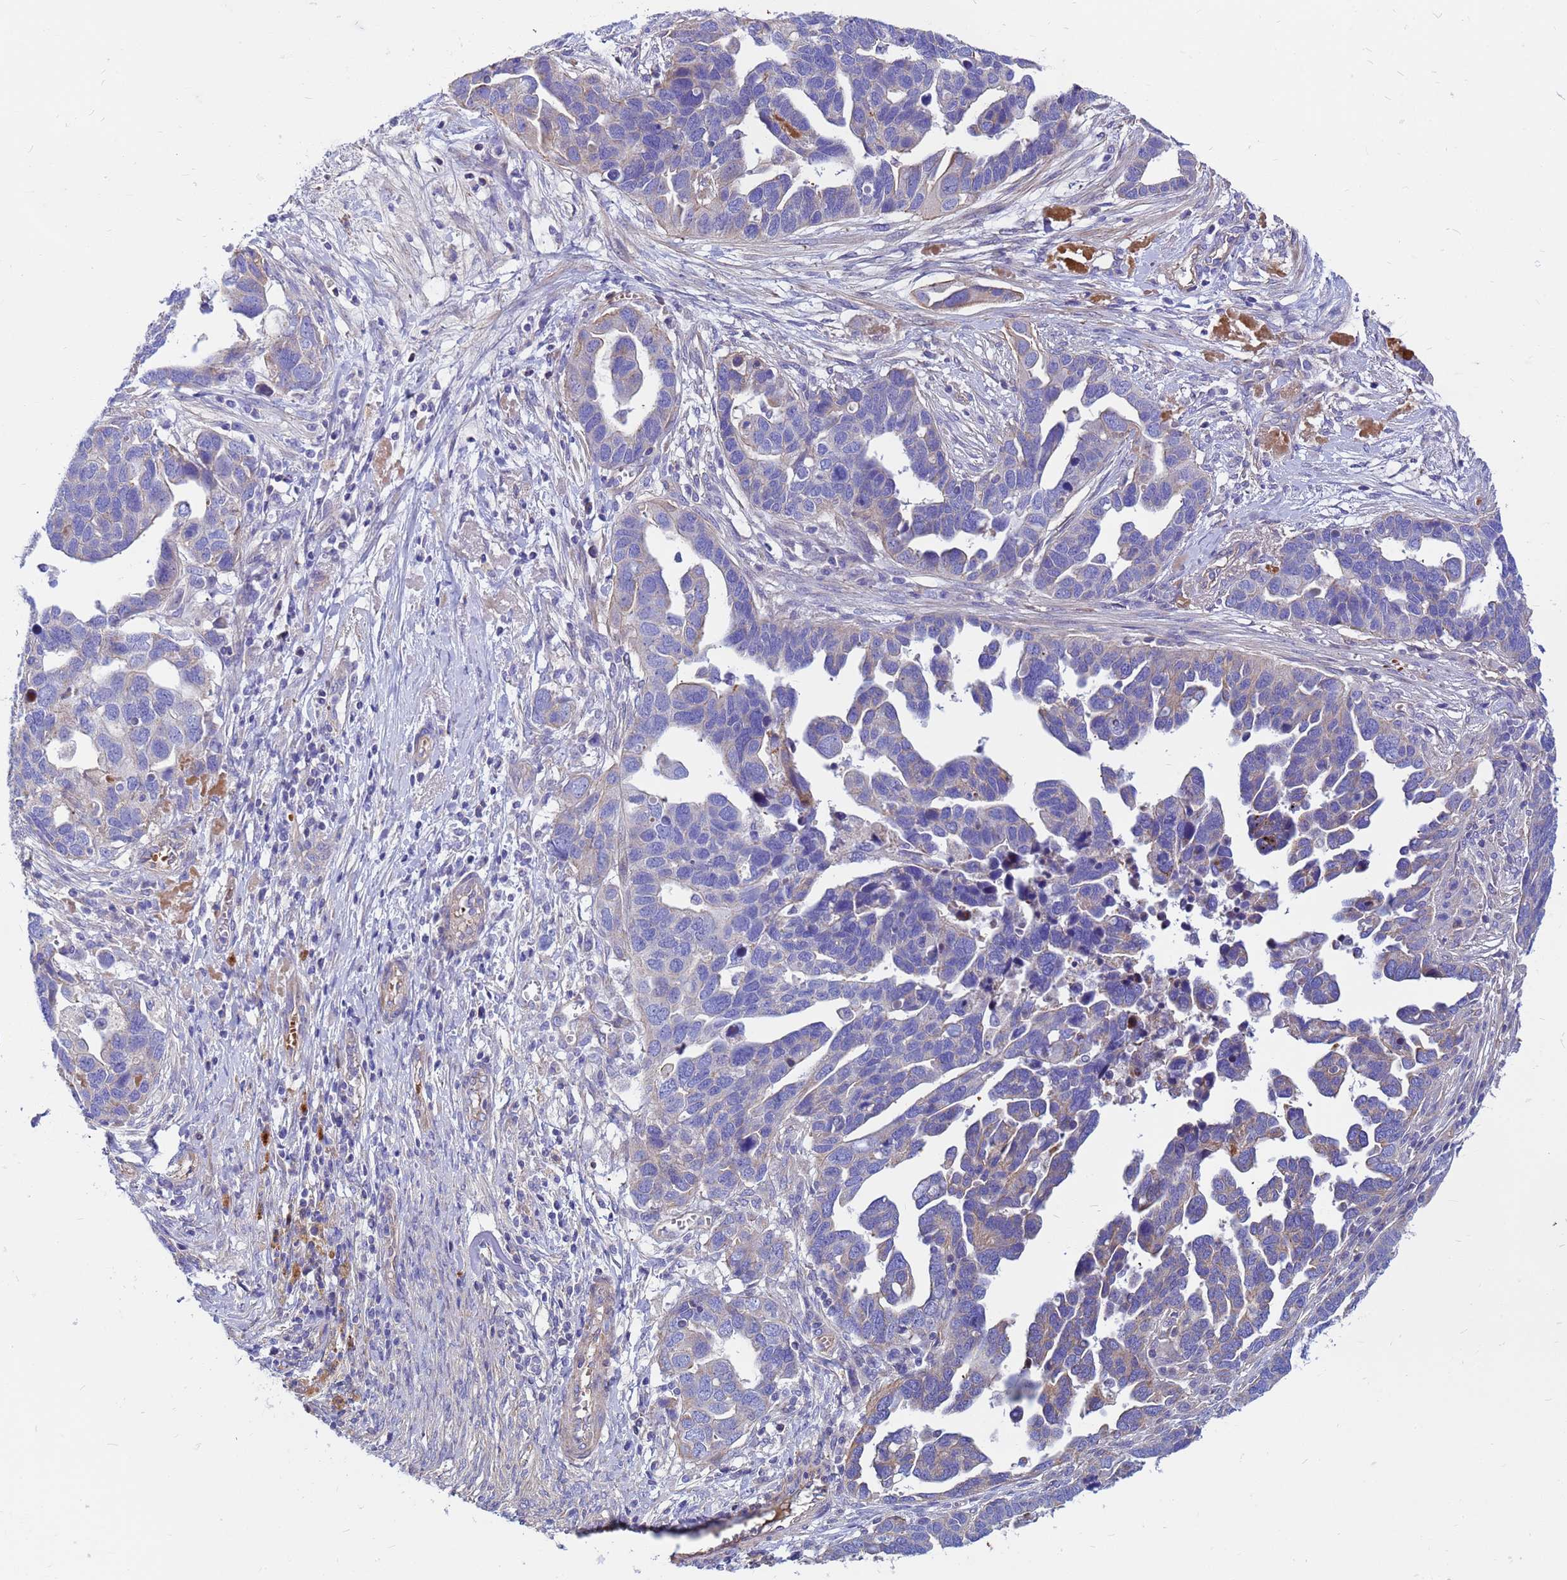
{"staining": {"intensity": "negative", "quantity": "none", "location": "none"}, "tissue": "ovarian cancer", "cell_type": "Tumor cells", "image_type": "cancer", "snomed": [{"axis": "morphology", "description": "Cystadenocarcinoma, serous, NOS"}, {"axis": "topography", "description": "Ovary"}], "caption": "DAB (3,3'-diaminobenzidine) immunohistochemical staining of human ovarian cancer (serous cystadenocarcinoma) exhibits no significant expression in tumor cells. (DAB immunohistochemistry with hematoxylin counter stain).", "gene": "CRHBP", "patient": {"sex": "female", "age": 54}}